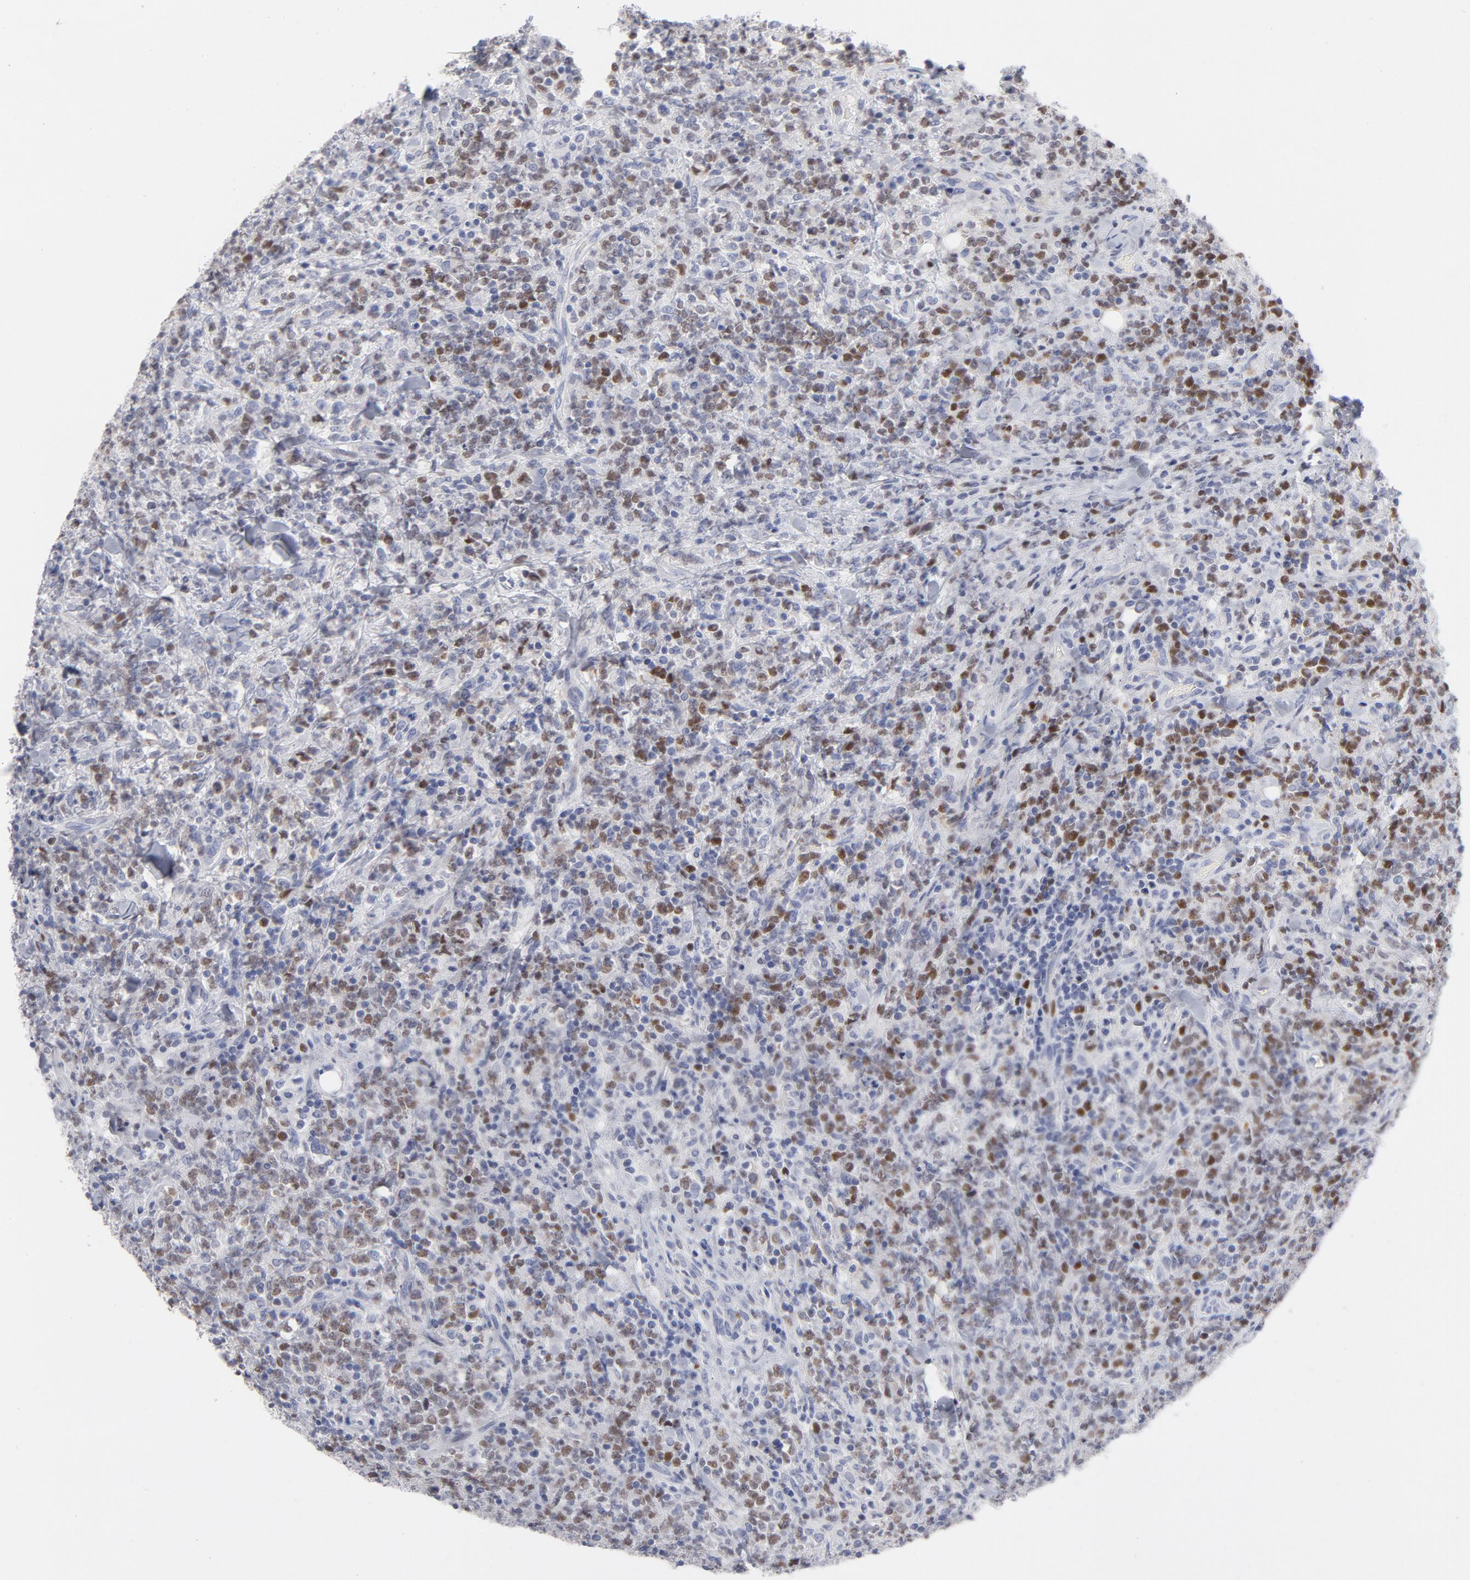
{"staining": {"intensity": "strong", "quantity": "25%-75%", "location": "nuclear"}, "tissue": "lymphoma", "cell_type": "Tumor cells", "image_type": "cancer", "snomed": [{"axis": "morphology", "description": "Malignant lymphoma, non-Hodgkin's type, High grade"}, {"axis": "topography", "description": "Soft tissue"}], "caption": "Protein analysis of malignant lymphoma, non-Hodgkin's type (high-grade) tissue reveals strong nuclear expression in about 25%-75% of tumor cells. The staining was performed using DAB (3,3'-diaminobenzidine) to visualize the protein expression in brown, while the nuclei were stained in blue with hematoxylin (Magnification: 20x).", "gene": "MCM7", "patient": {"sex": "male", "age": 18}}